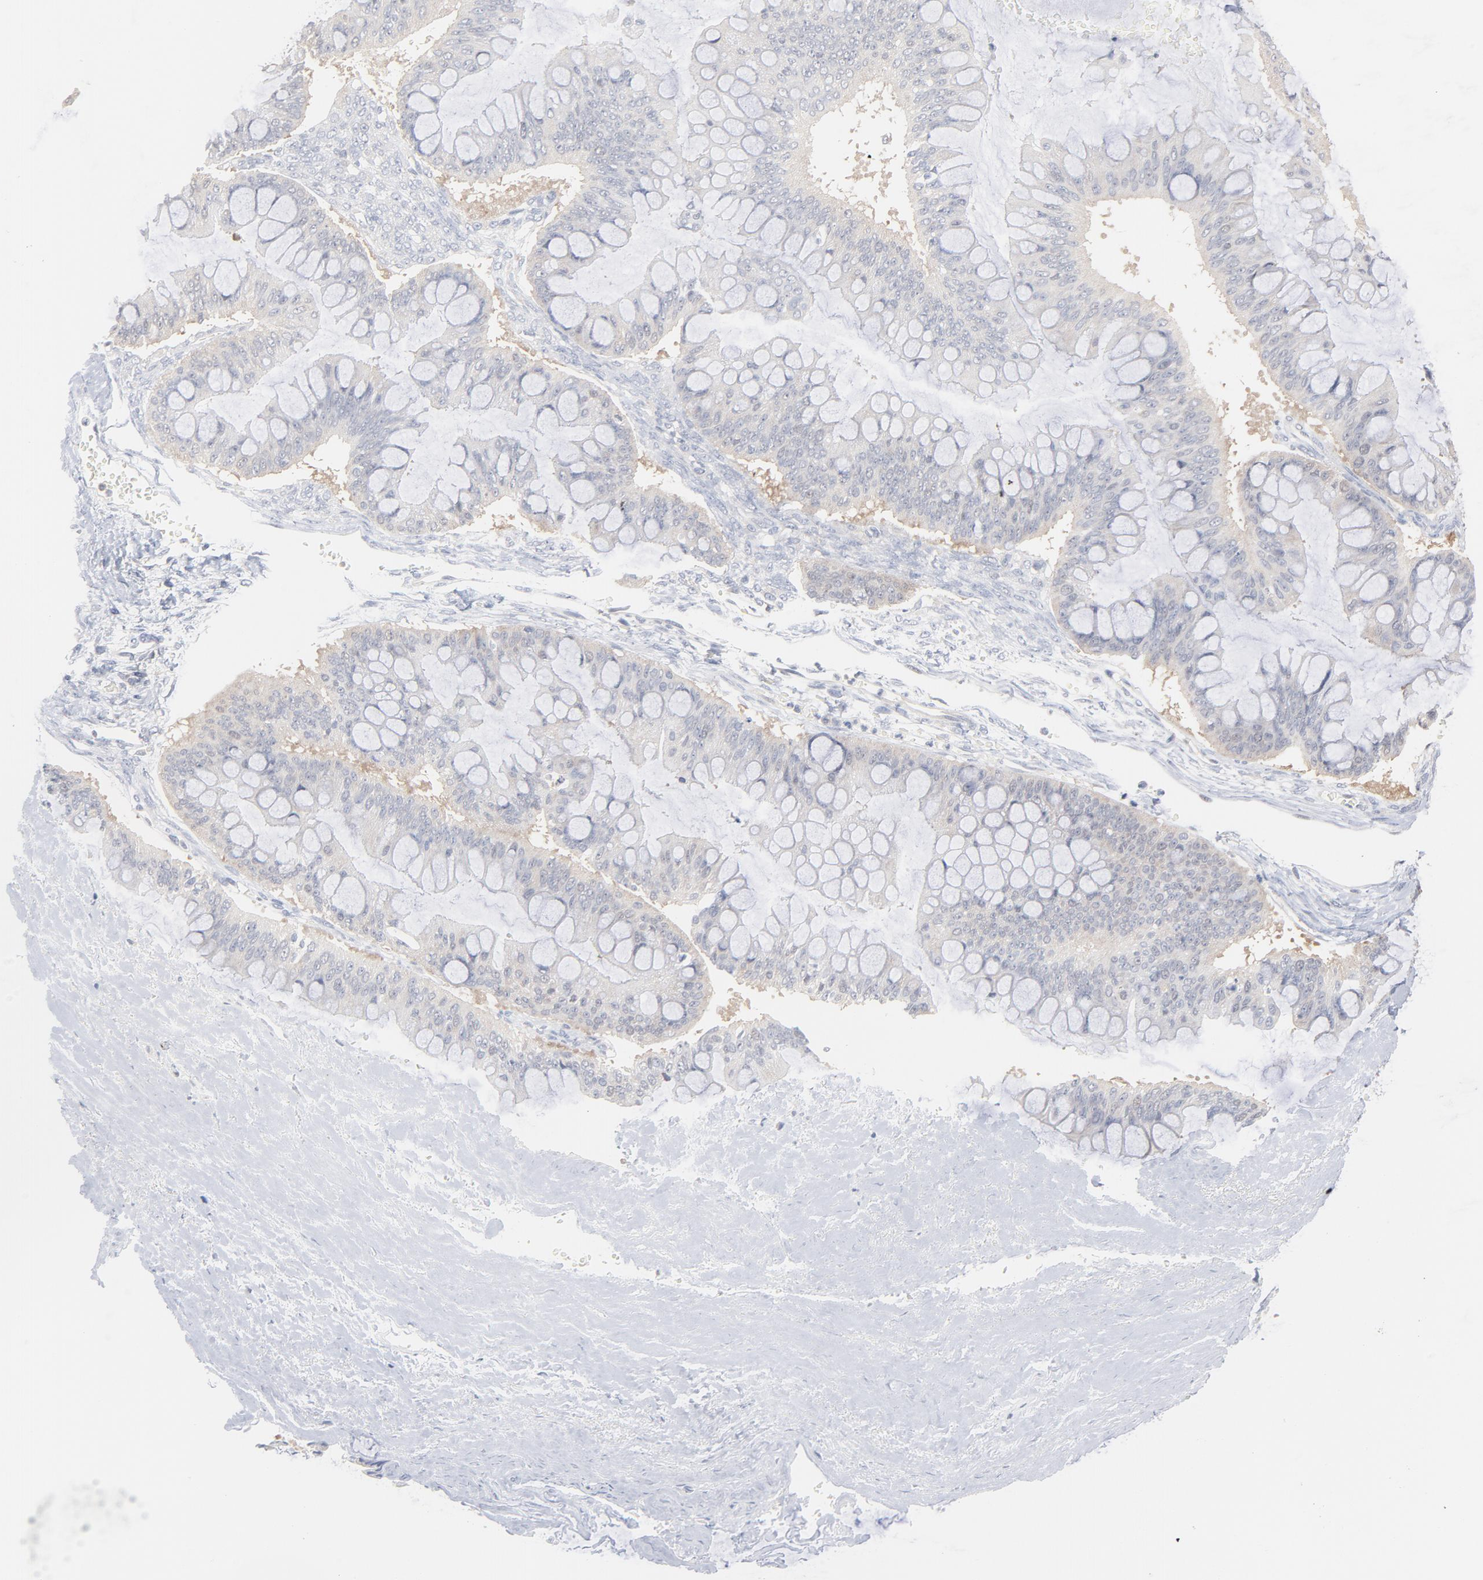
{"staining": {"intensity": "negative", "quantity": "none", "location": "none"}, "tissue": "ovarian cancer", "cell_type": "Tumor cells", "image_type": "cancer", "snomed": [{"axis": "morphology", "description": "Cystadenocarcinoma, mucinous, NOS"}, {"axis": "topography", "description": "Ovary"}], "caption": "Ovarian cancer (mucinous cystadenocarcinoma) was stained to show a protein in brown. There is no significant expression in tumor cells.", "gene": "UBL4A", "patient": {"sex": "female", "age": 73}}